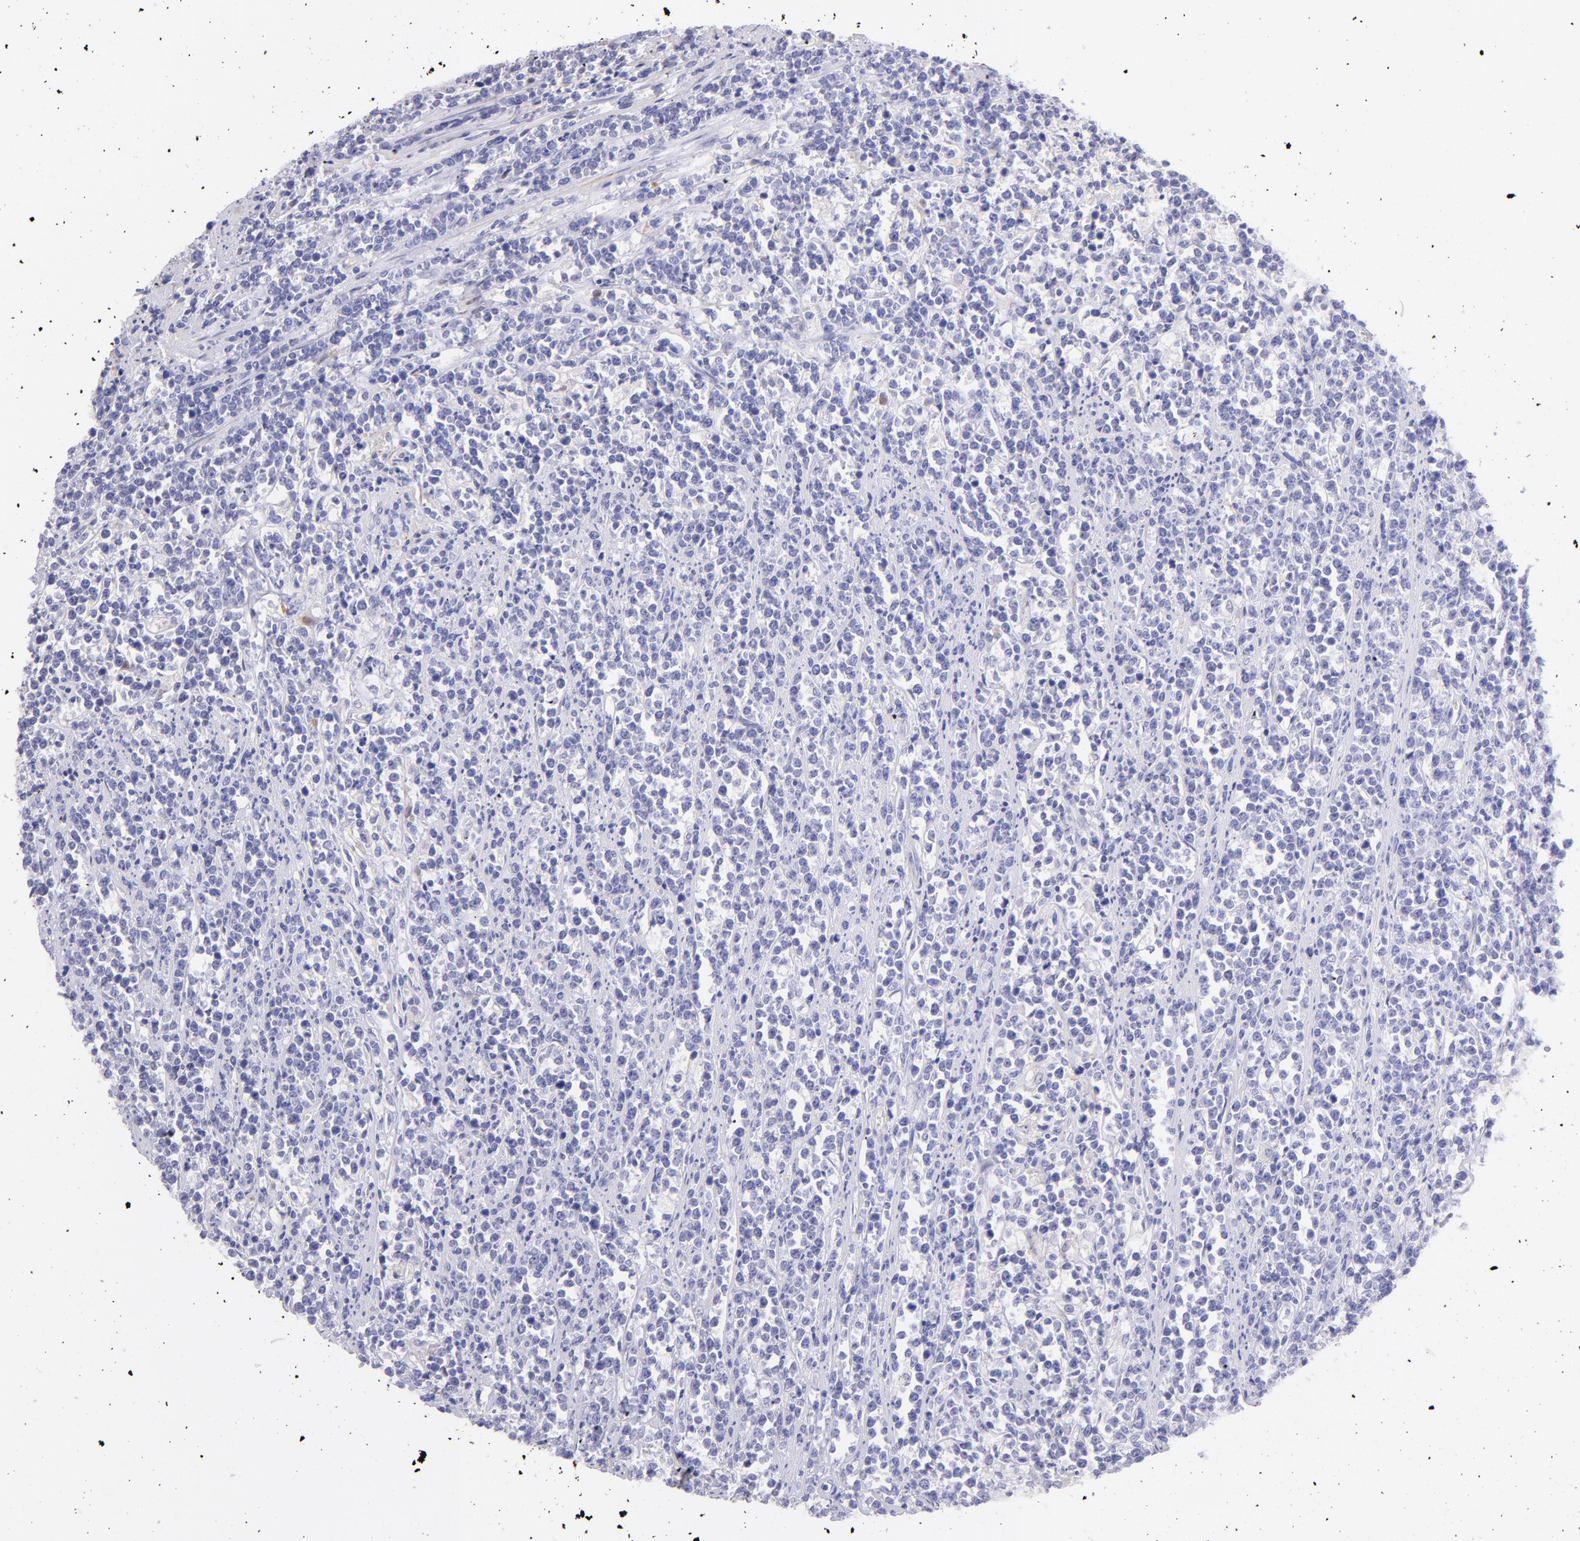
{"staining": {"intensity": "negative", "quantity": "none", "location": "none"}, "tissue": "lymphoma", "cell_type": "Tumor cells", "image_type": "cancer", "snomed": [{"axis": "morphology", "description": "Malignant lymphoma, non-Hodgkin's type, High grade"}, {"axis": "topography", "description": "Small intestine"}, {"axis": "topography", "description": "Colon"}], "caption": "There is no significant positivity in tumor cells of lymphoma.", "gene": "SH2D4A", "patient": {"sex": "male", "age": 8}}